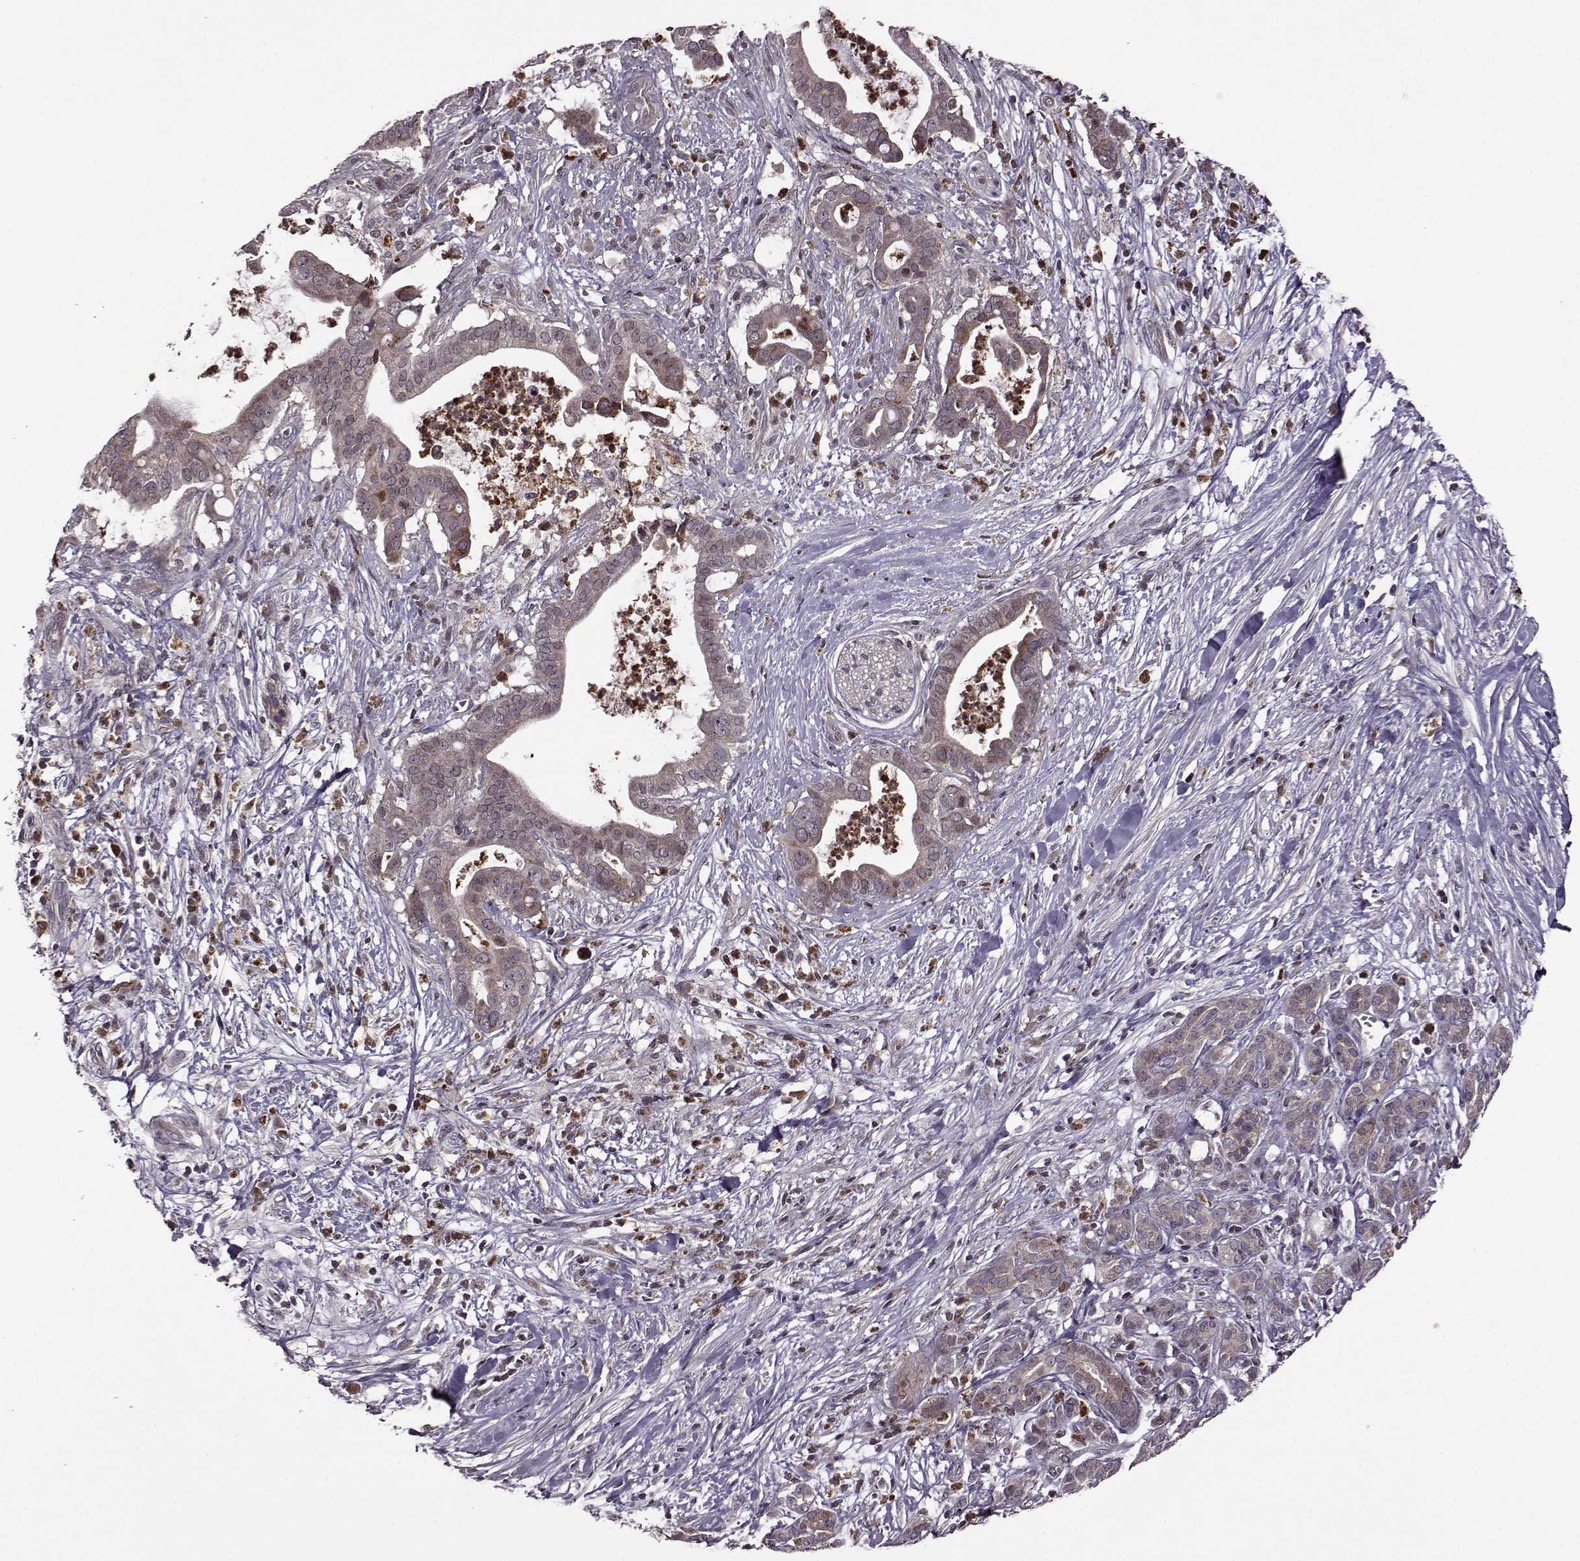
{"staining": {"intensity": "weak", "quantity": "25%-75%", "location": "cytoplasmic/membranous"}, "tissue": "pancreatic cancer", "cell_type": "Tumor cells", "image_type": "cancer", "snomed": [{"axis": "morphology", "description": "Adenocarcinoma, NOS"}, {"axis": "topography", "description": "Pancreas"}], "caption": "Adenocarcinoma (pancreatic) stained with a protein marker exhibits weak staining in tumor cells.", "gene": "TRMU", "patient": {"sex": "male", "age": 61}}